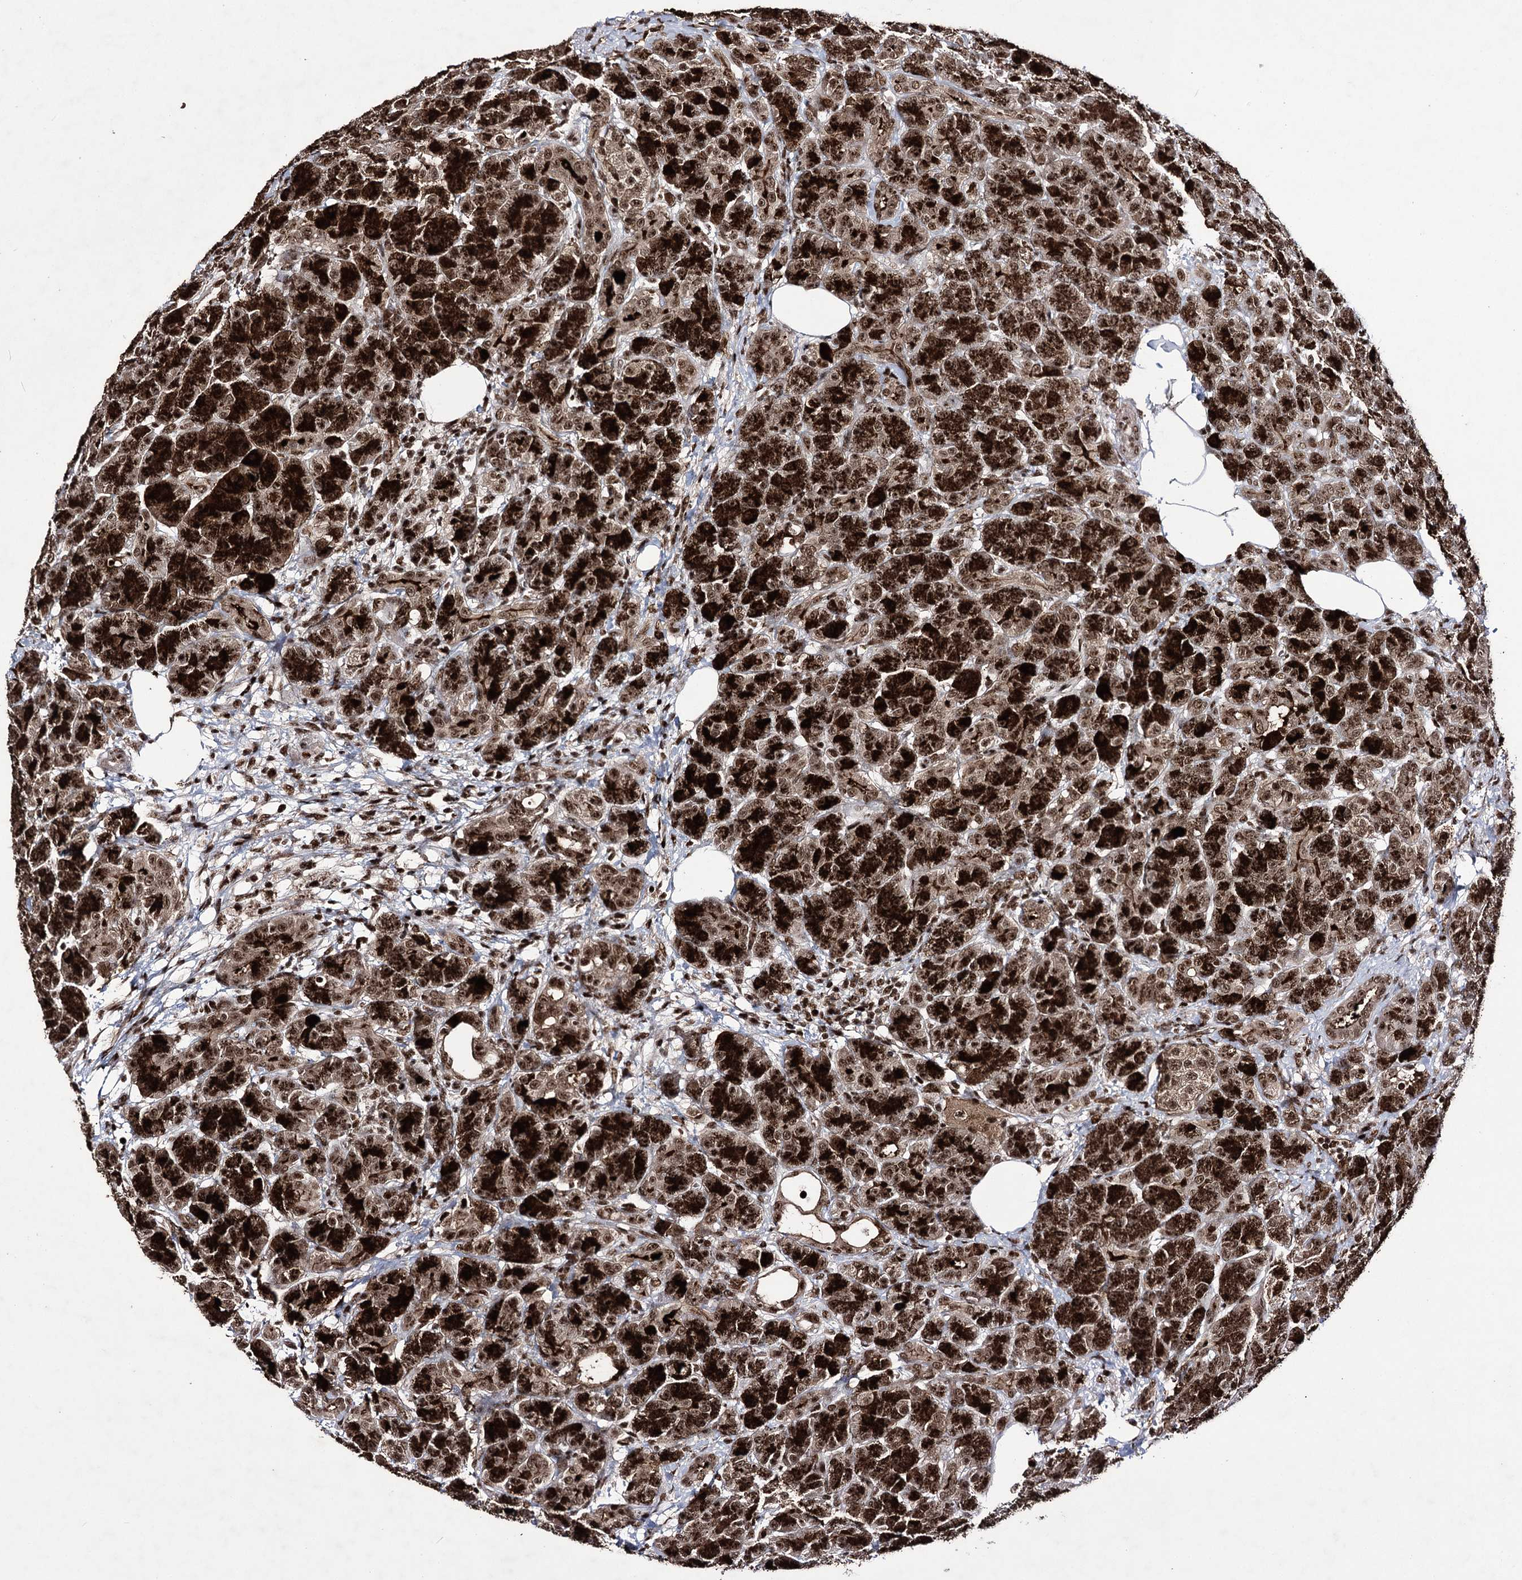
{"staining": {"intensity": "strong", "quantity": ">75%", "location": "cytoplasmic/membranous,nuclear"}, "tissue": "pancreas", "cell_type": "Exocrine glandular cells", "image_type": "normal", "snomed": [{"axis": "morphology", "description": "Normal tissue, NOS"}, {"axis": "topography", "description": "Pancreas"}], "caption": "Exocrine glandular cells demonstrate strong cytoplasmic/membranous,nuclear staining in about >75% of cells in benign pancreas.", "gene": "PRPF40A", "patient": {"sex": "male", "age": 63}}